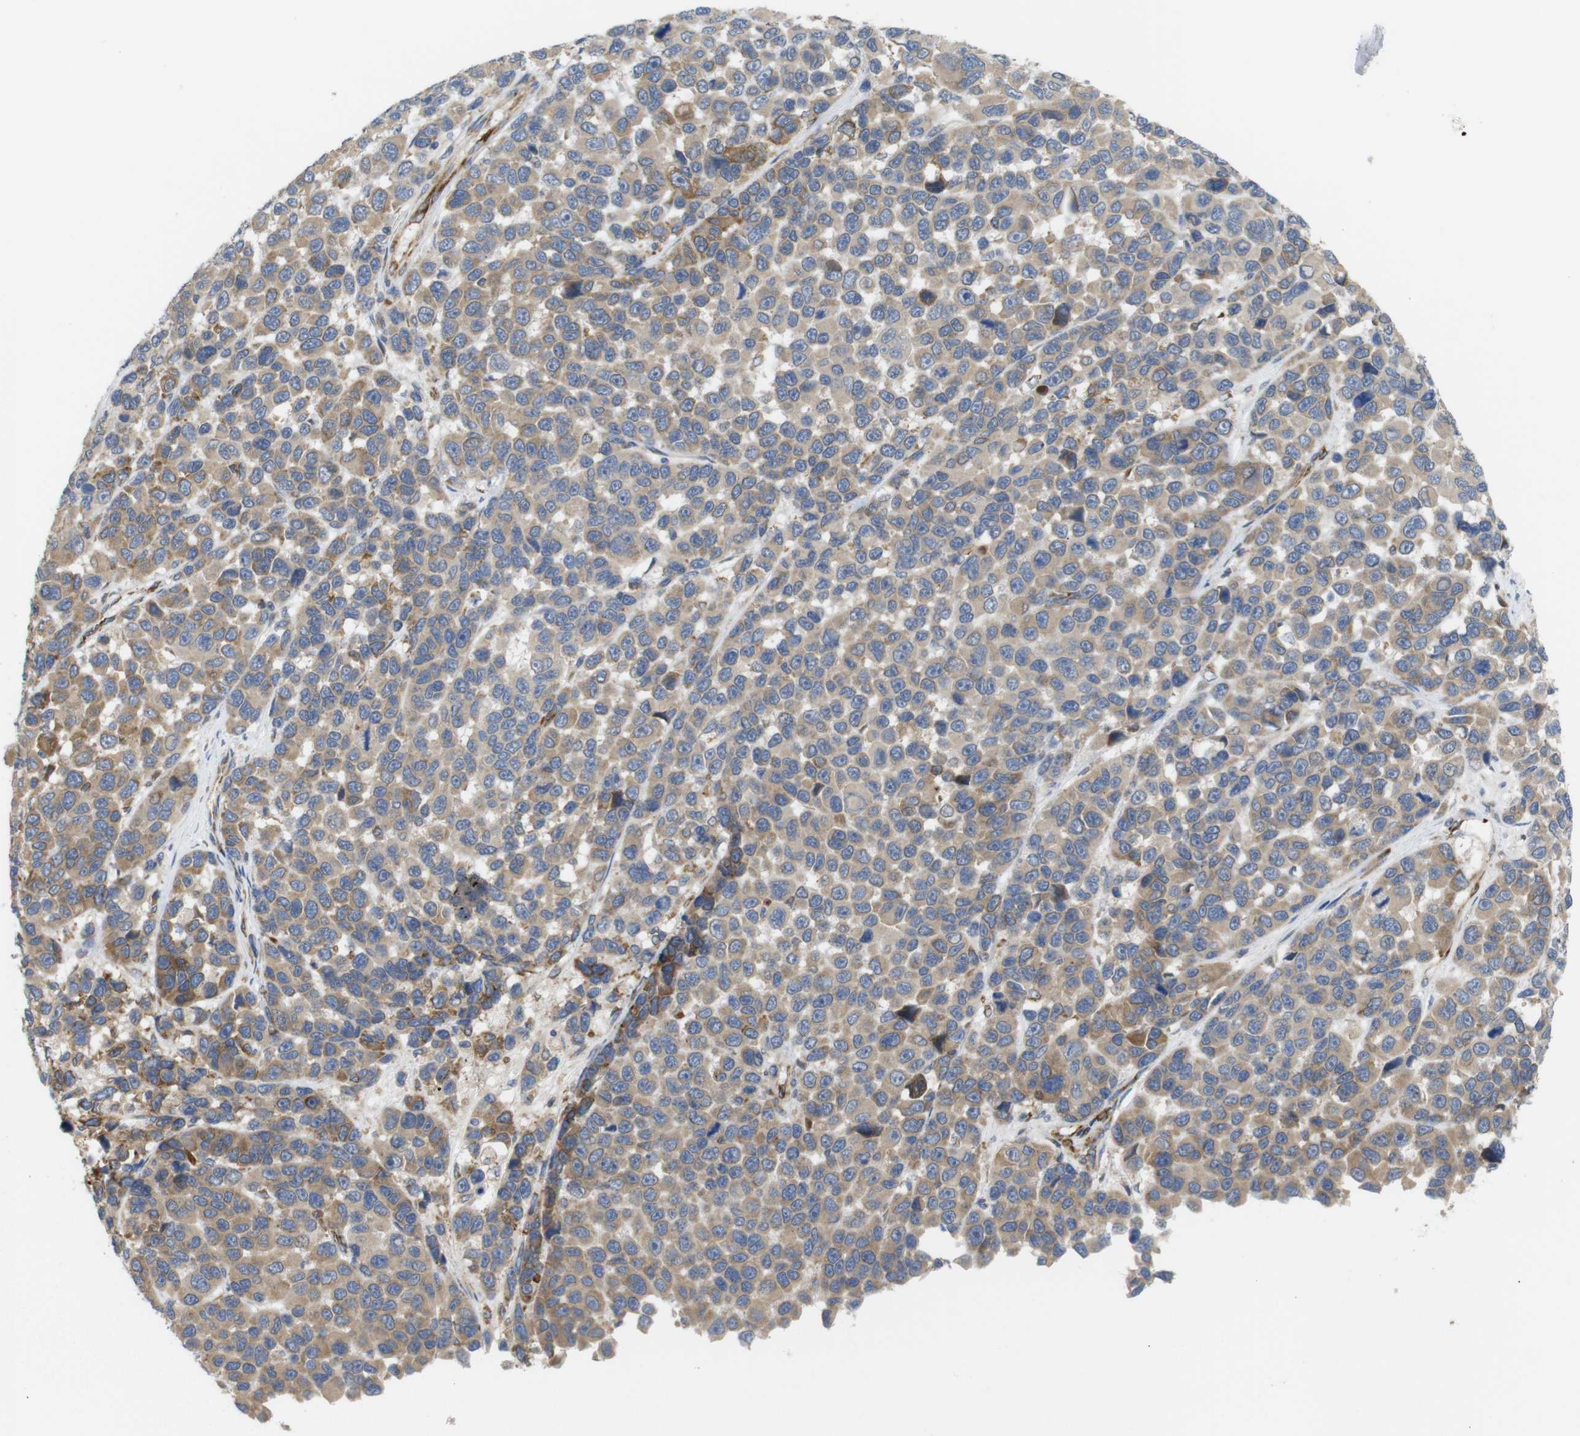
{"staining": {"intensity": "weak", "quantity": "25%-75%", "location": "cytoplasmic/membranous"}, "tissue": "melanoma", "cell_type": "Tumor cells", "image_type": "cancer", "snomed": [{"axis": "morphology", "description": "Malignant melanoma, NOS"}, {"axis": "topography", "description": "Skin"}], "caption": "Melanoma stained with a brown dye displays weak cytoplasmic/membranous positive expression in about 25%-75% of tumor cells.", "gene": "PCNX2", "patient": {"sex": "male", "age": 53}}